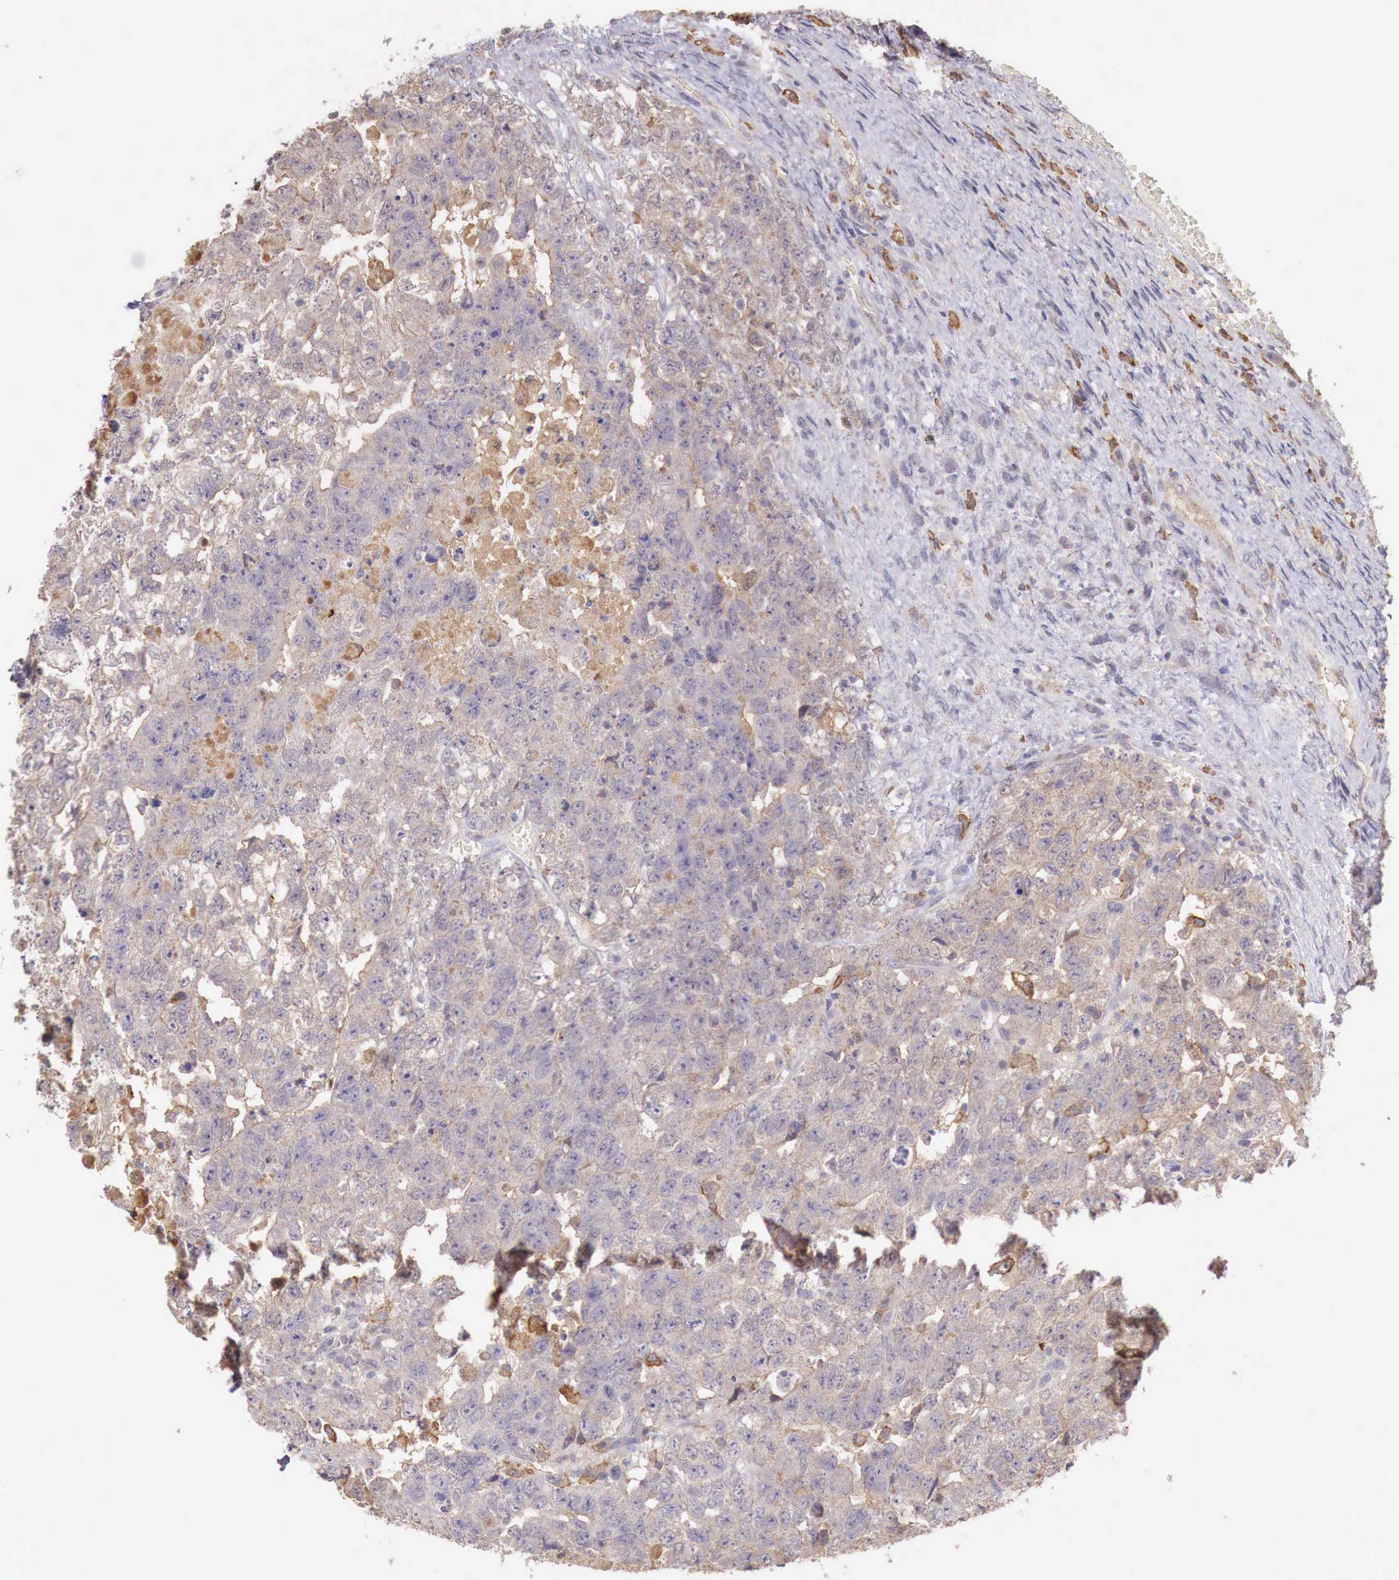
{"staining": {"intensity": "weak", "quantity": "25%-75%", "location": "cytoplasmic/membranous"}, "tissue": "testis cancer", "cell_type": "Tumor cells", "image_type": "cancer", "snomed": [{"axis": "morphology", "description": "Carcinoma, Embryonal, NOS"}, {"axis": "topography", "description": "Testis"}], "caption": "Weak cytoplasmic/membranous positivity for a protein is seen in about 25%-75% of tumor cells of testis cancer (embryonal carcinoma) using immunohistochemistry.", "gene": "CHRDL1", "patient": {"sex": "male", "age": 36}}